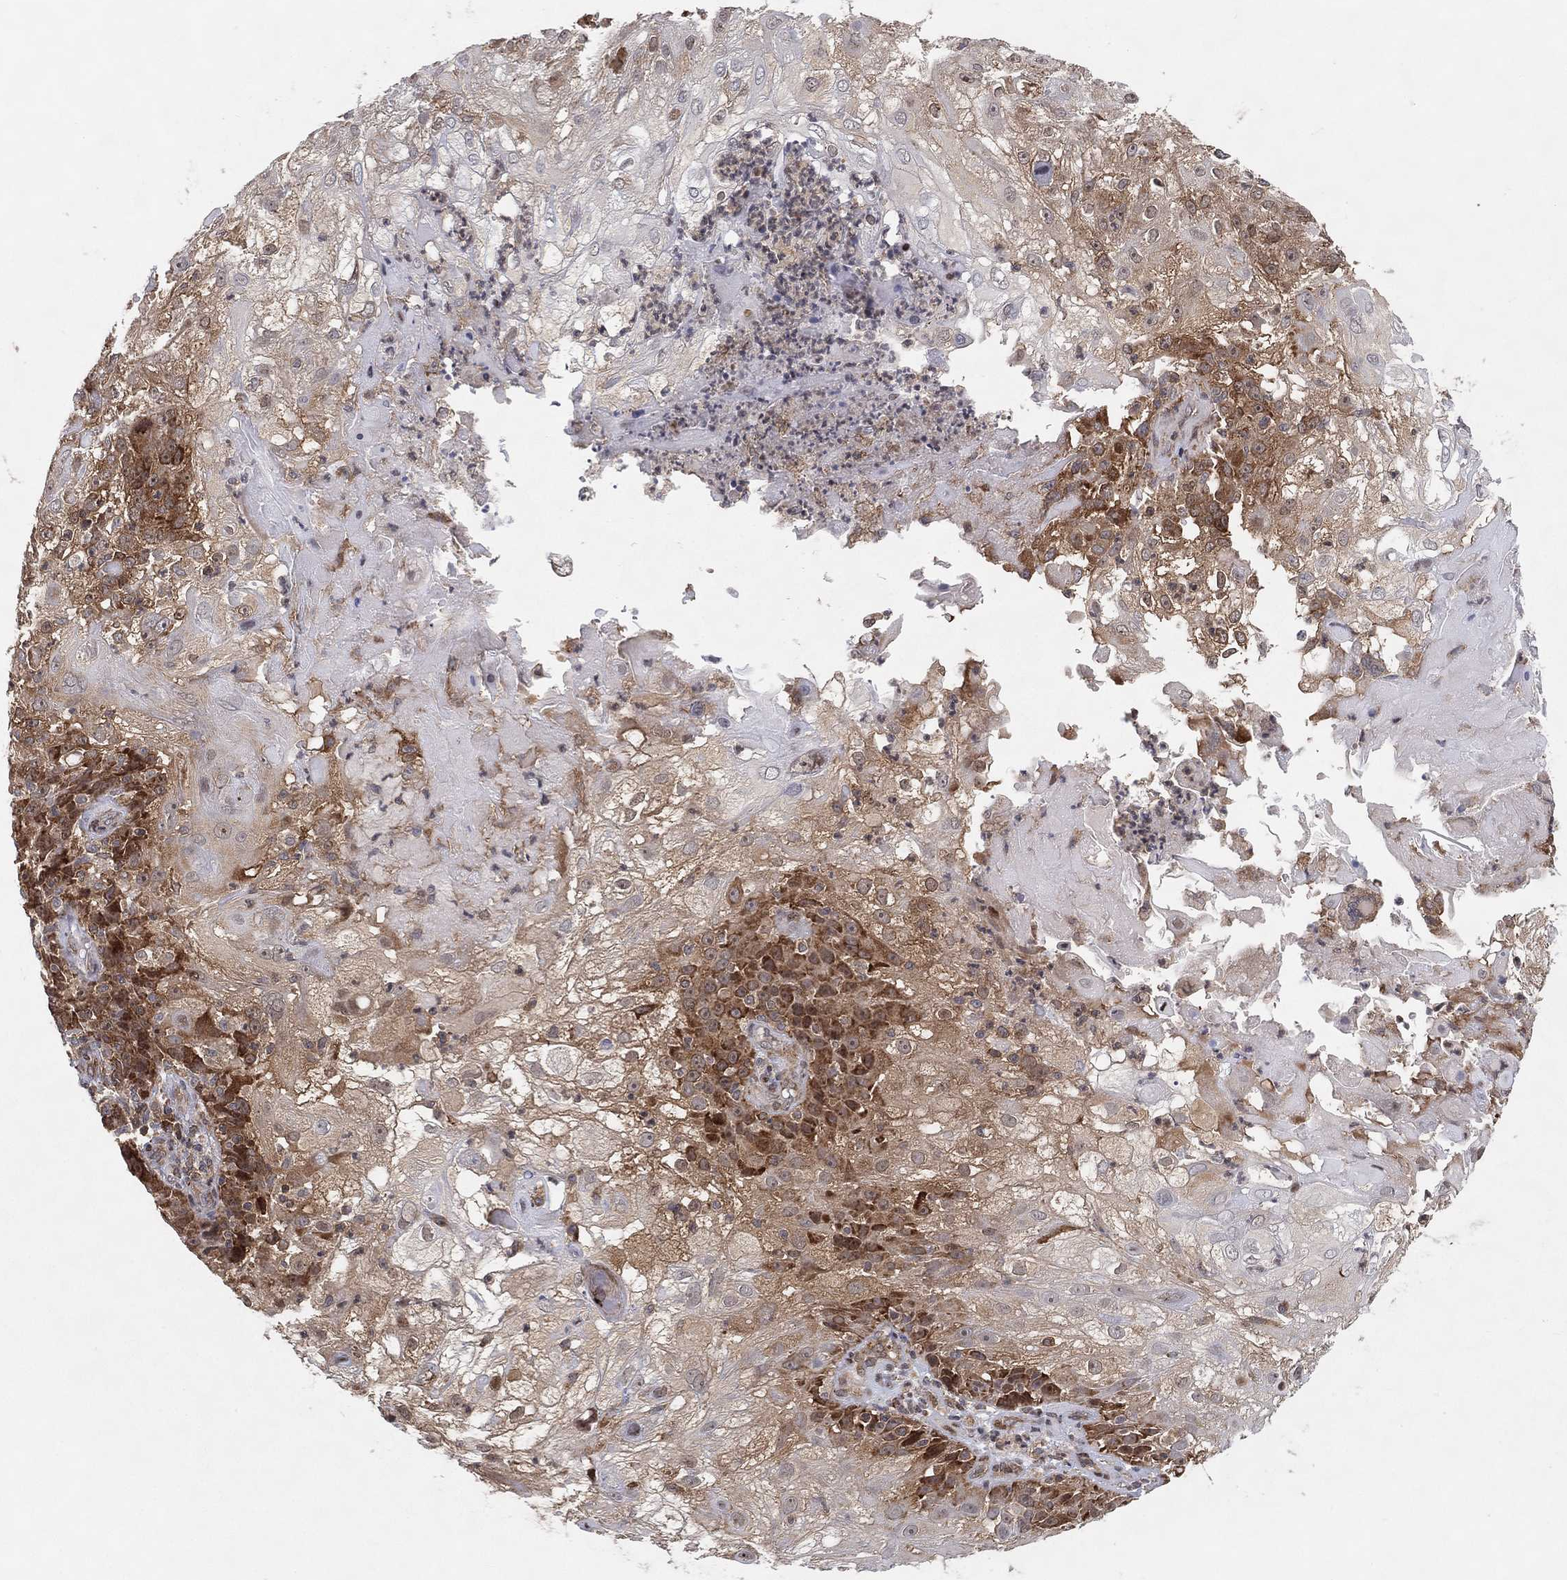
{"staining": {"intensity": "strong", "quantity": "<25%", "location": "cytoplasmic/membranous"}, "tissue": "skin cancer", "cell_type": "Tumor cells", "image_type": "cancer", "snomed": [{"axis": "morphology", "description": "Normal tissue, NOS"}, {"axis": "morphology", "description": "Squamous cell carcinoma, NOS"}, {"axis": "topography", "description": "Skin"}], "caption": "DAB (3,3'-diaminobenzidine) immunohistochemical staining of human skin squamous cell carcinoma demonstrates strong cytoplasmic/membranous protein expression in approximately <25% of tumor cells.", "gene": "TMTC4", "patient": {"sex": "female", "age": 83}}